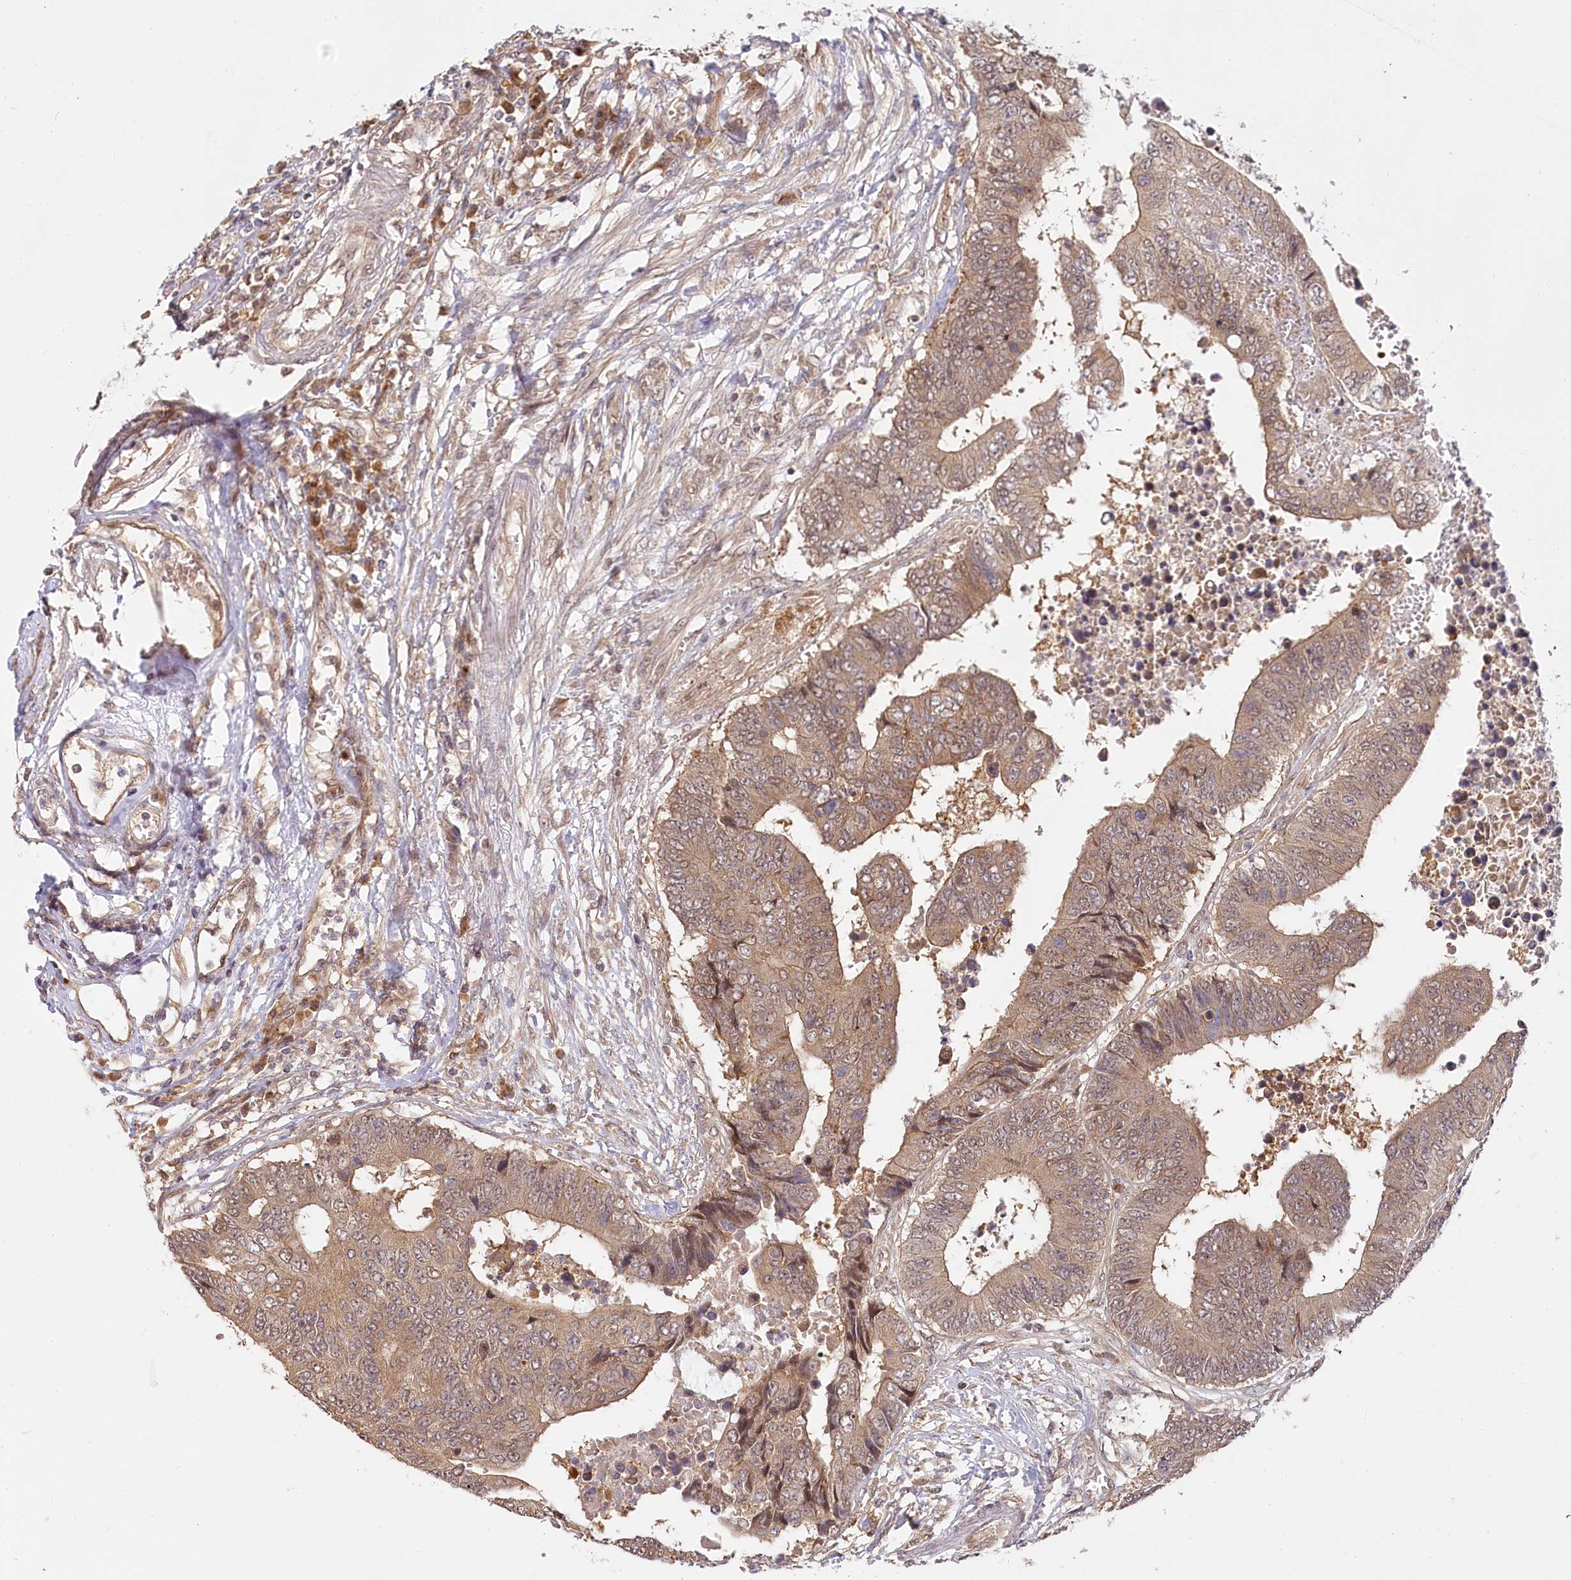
{"staining": {"intensity": "moderate", "quantity": ">75%", "location": "cytoplasmic/membranous"}, "tissue": "colorectal cancer", "cell_type": "Tumor cells", "image_type": "cancer", "snomed": [{"axis": "morphology", "description": "Adenocarcinoma, NOS"}, {"axis": "topography", "description": "Rectum"}], "caption": "Colorectal adenocarcinoma was stained to show a protein in brown. There is medium levels of moderate cytoplasmic/membranous positivity in about >75% of tumor cells.", "gene": "CEP70", "patient": {"sex": "male", "age": 84}}